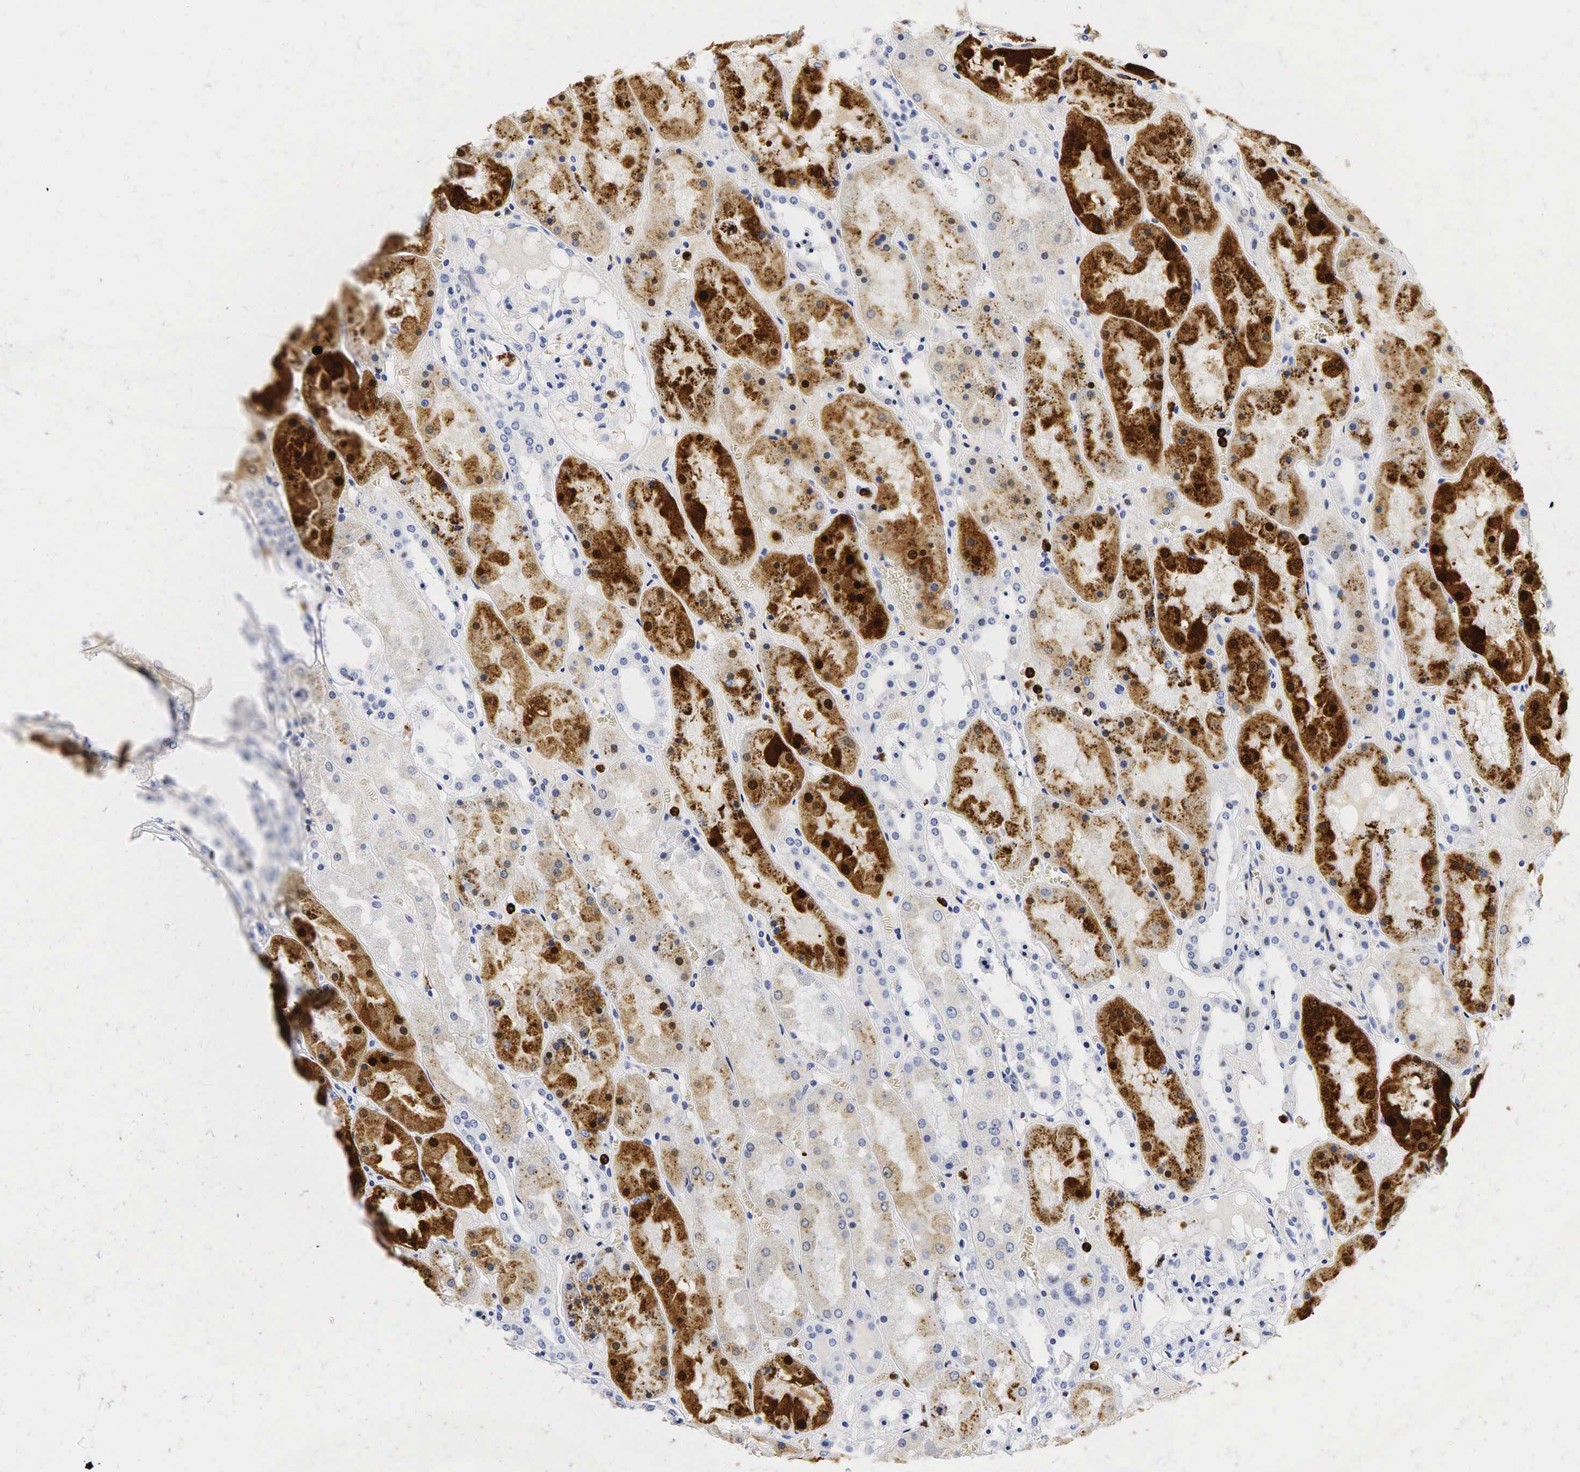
{"staining": {"intensity": "weak", "quantity": "<25%", "location": "cytoplasmic/membranous"}, "tissue": "kidney", "cell_type": "Cells in glomeruli", "image_type": "normal", "snomed": [{"axis": "morphology", "description": "Normal tissue, NOS"}, {"axis": "topography", "description": "Kidney"}], "caption": "Immunohistochemistry (IHC) image of normal human kidney stained for a protein (brown), which exhibits no positivity in cells in glomeruli. (Stains: DAB immunohistochemistry with hematoxylin counter stain, Microscopy: brightfield microscopy at high magnification).", "gene": "LYZ", "patient": {"sex": "male", "age": 36}}